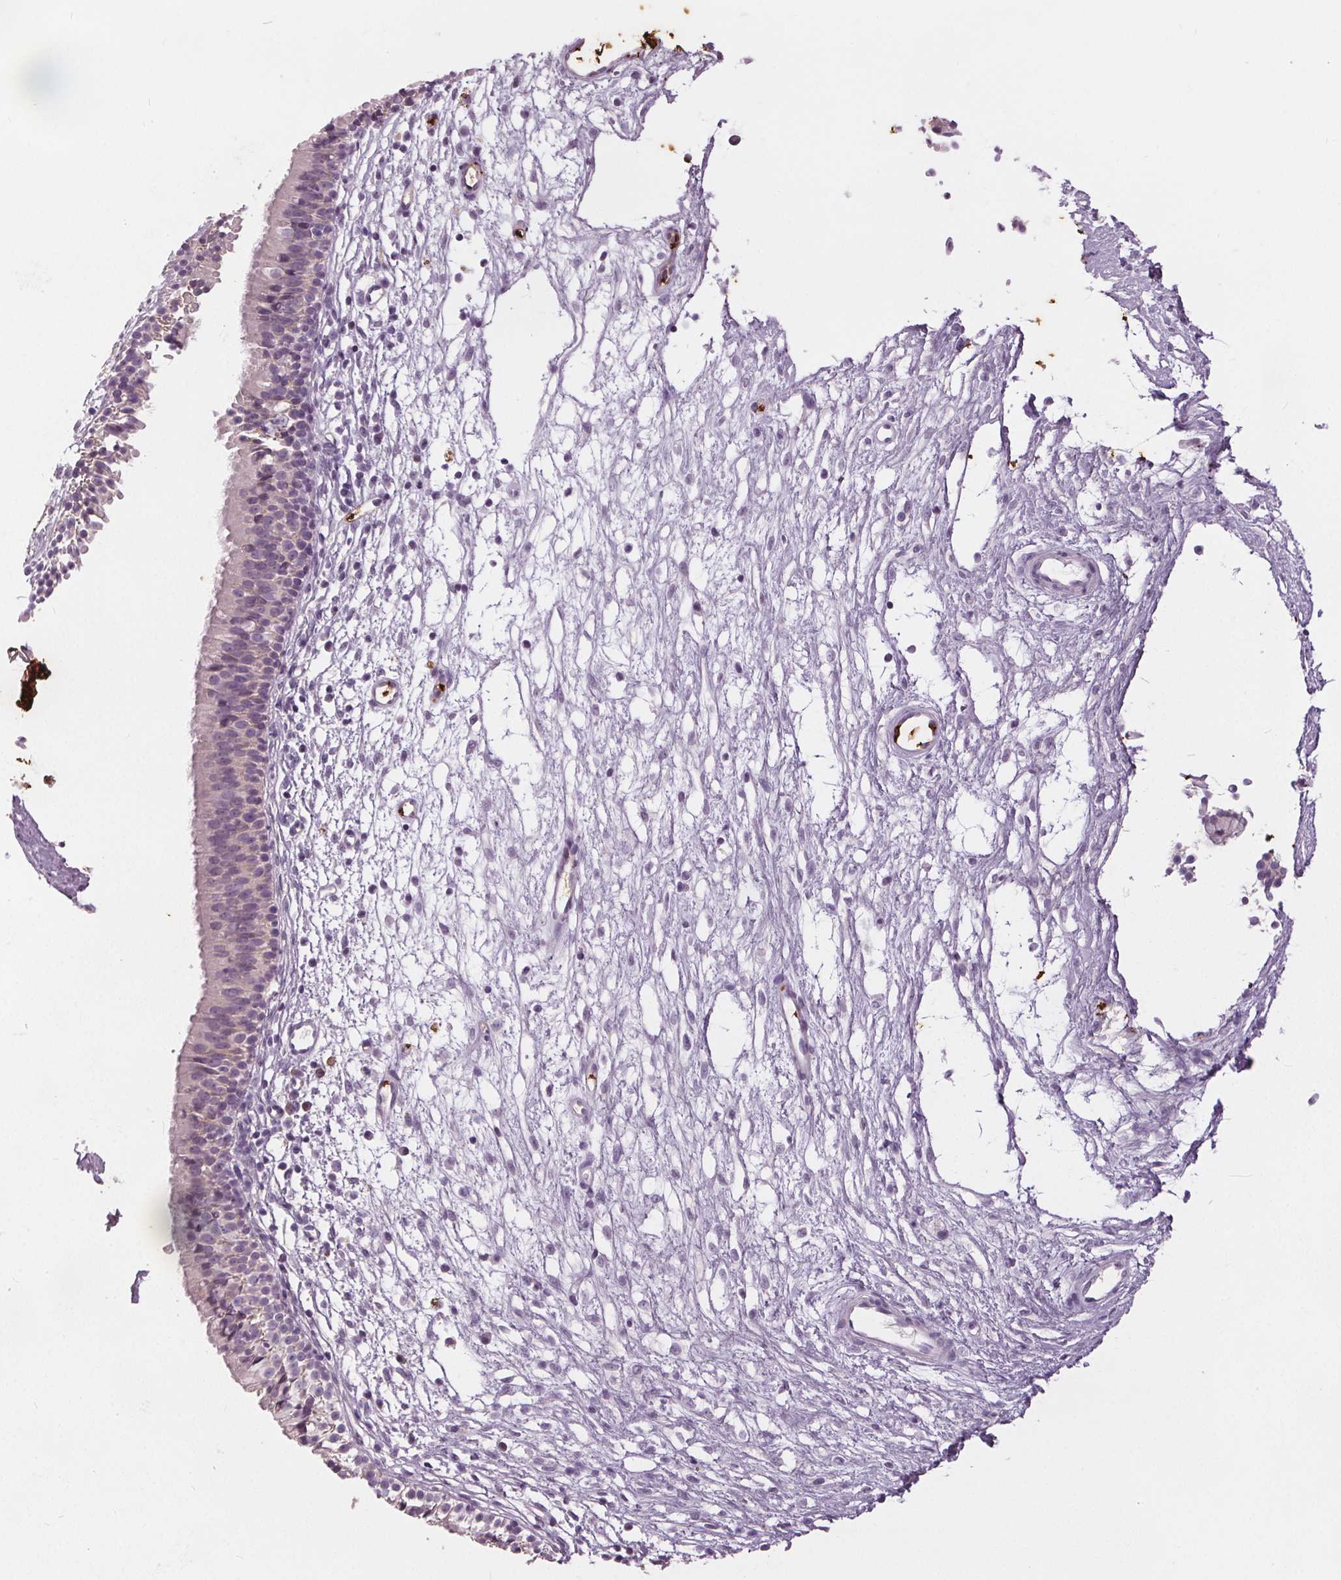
{"staining": {"intensity": "negative", "quantity": "none", "location": "none"}, "tissue": "nasopharynx", "cell_type": "Respiratory epithelial cells", "image_type": "normal", "snomed": [{"axis": "morphology", "description": "Normal tissue, NOS"}, {"axis": "topography", "description": "Nasopharynx"}], "caption": "A high-resolution image shows IHC staining of unremarkable nasopharynx, which exhibits no significant staining in respiratory epithelial cells.", "gene": "SLC4A1", "patient": {"sex": "male", "age": 24}}